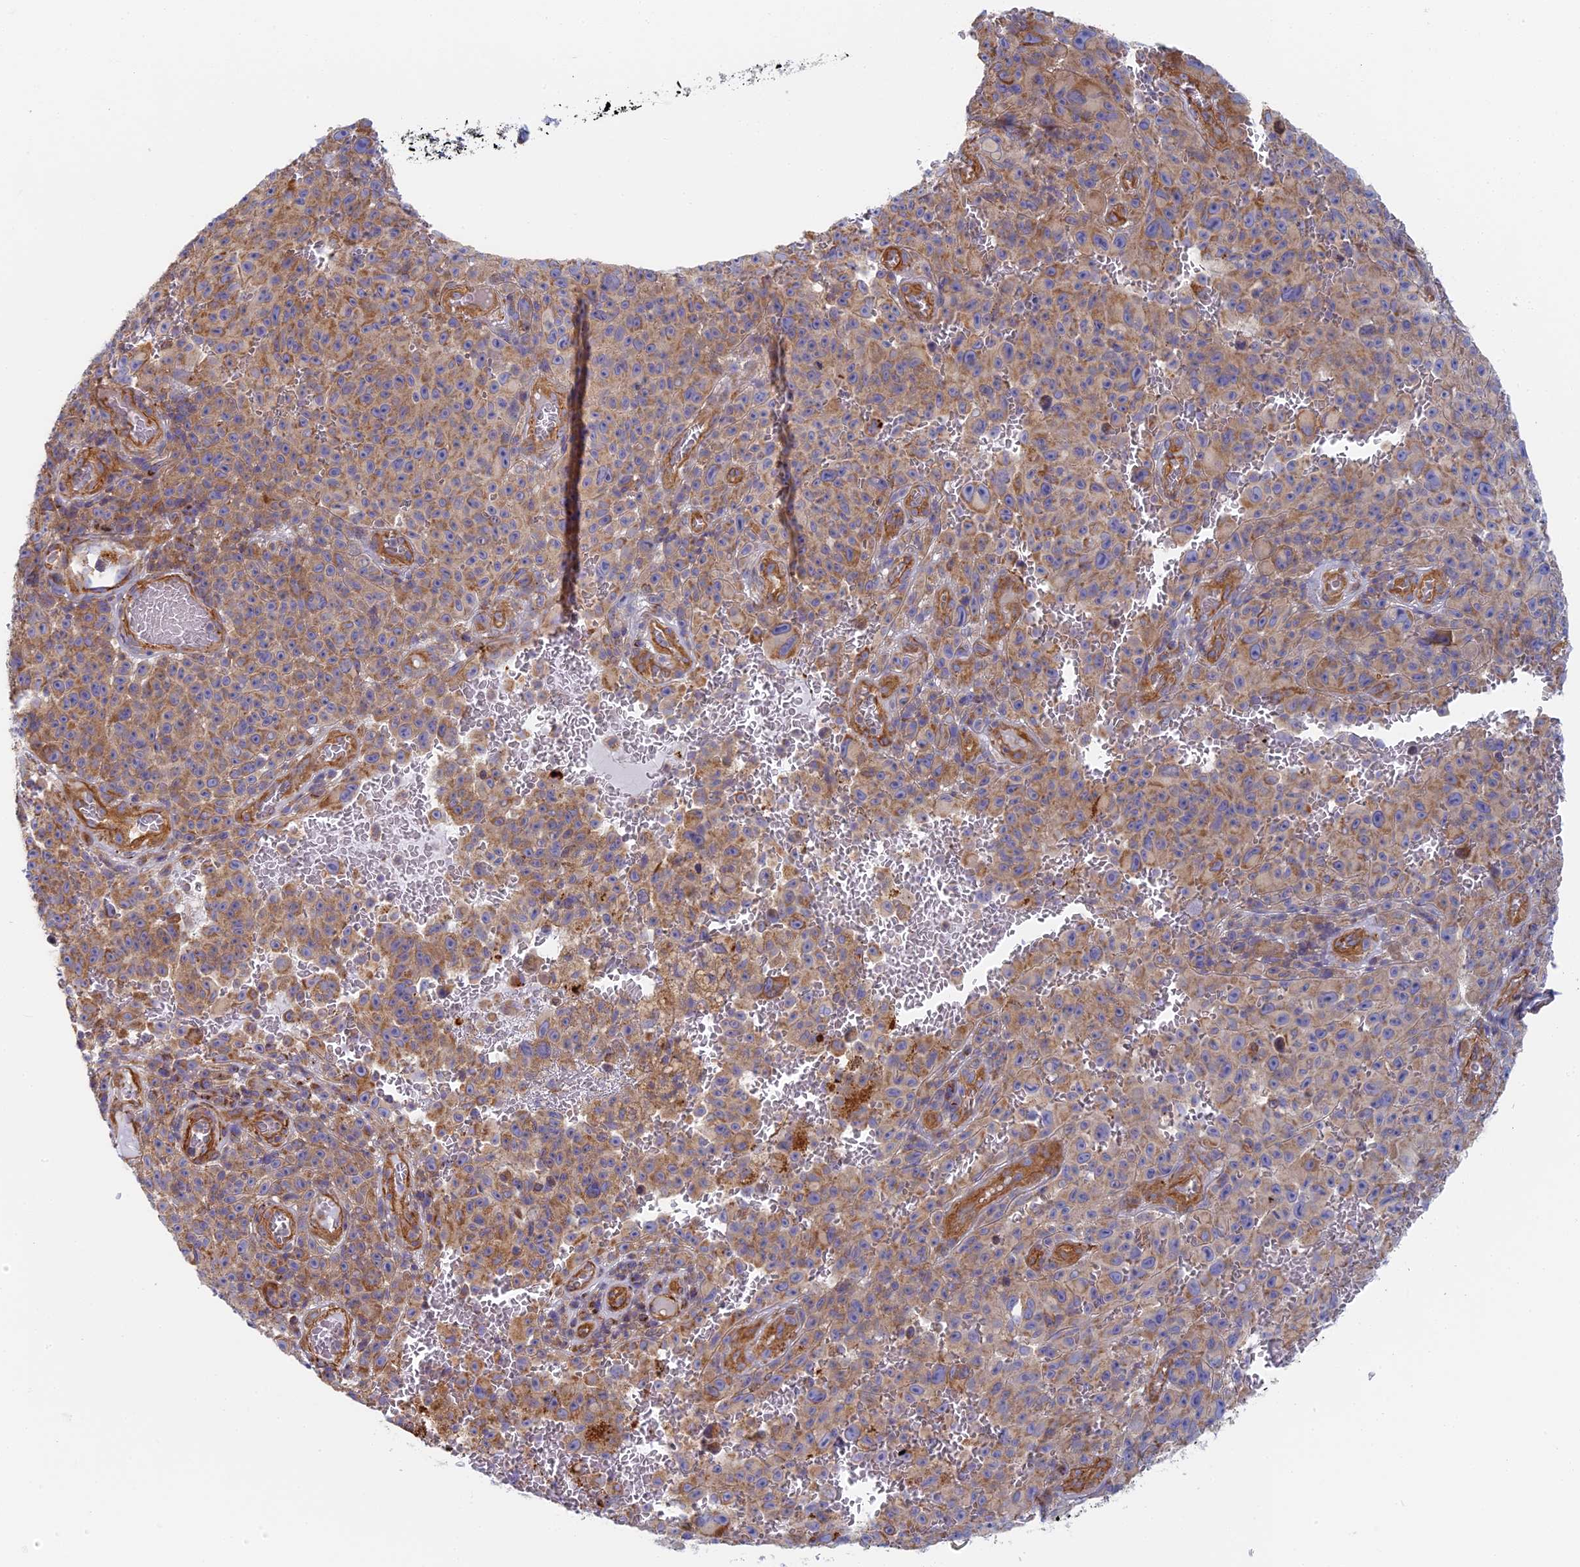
{"staining": {"intensity": "weak", "quantity": ">75%", "location": "cytoplasmic/membranous"}, "tissue": "melanoma", "cell_type": "Tumor cells", "image_type": "cancer", "snomed": [{"axis": "morphology", "description": "Malignant melanoma, NOS"}, {"axis": "topography", "description": "Skin"}], "caption": "Immunohistochemistry (IHC) photomicrograph of malignant melanoma stained for a protein (brown), which displays low levels of weak cytoplasmic/membranous expression in approximately >75% of tumor cells.", "gene": "DDA1", "patient": {"sex": "female", "age": 82}}